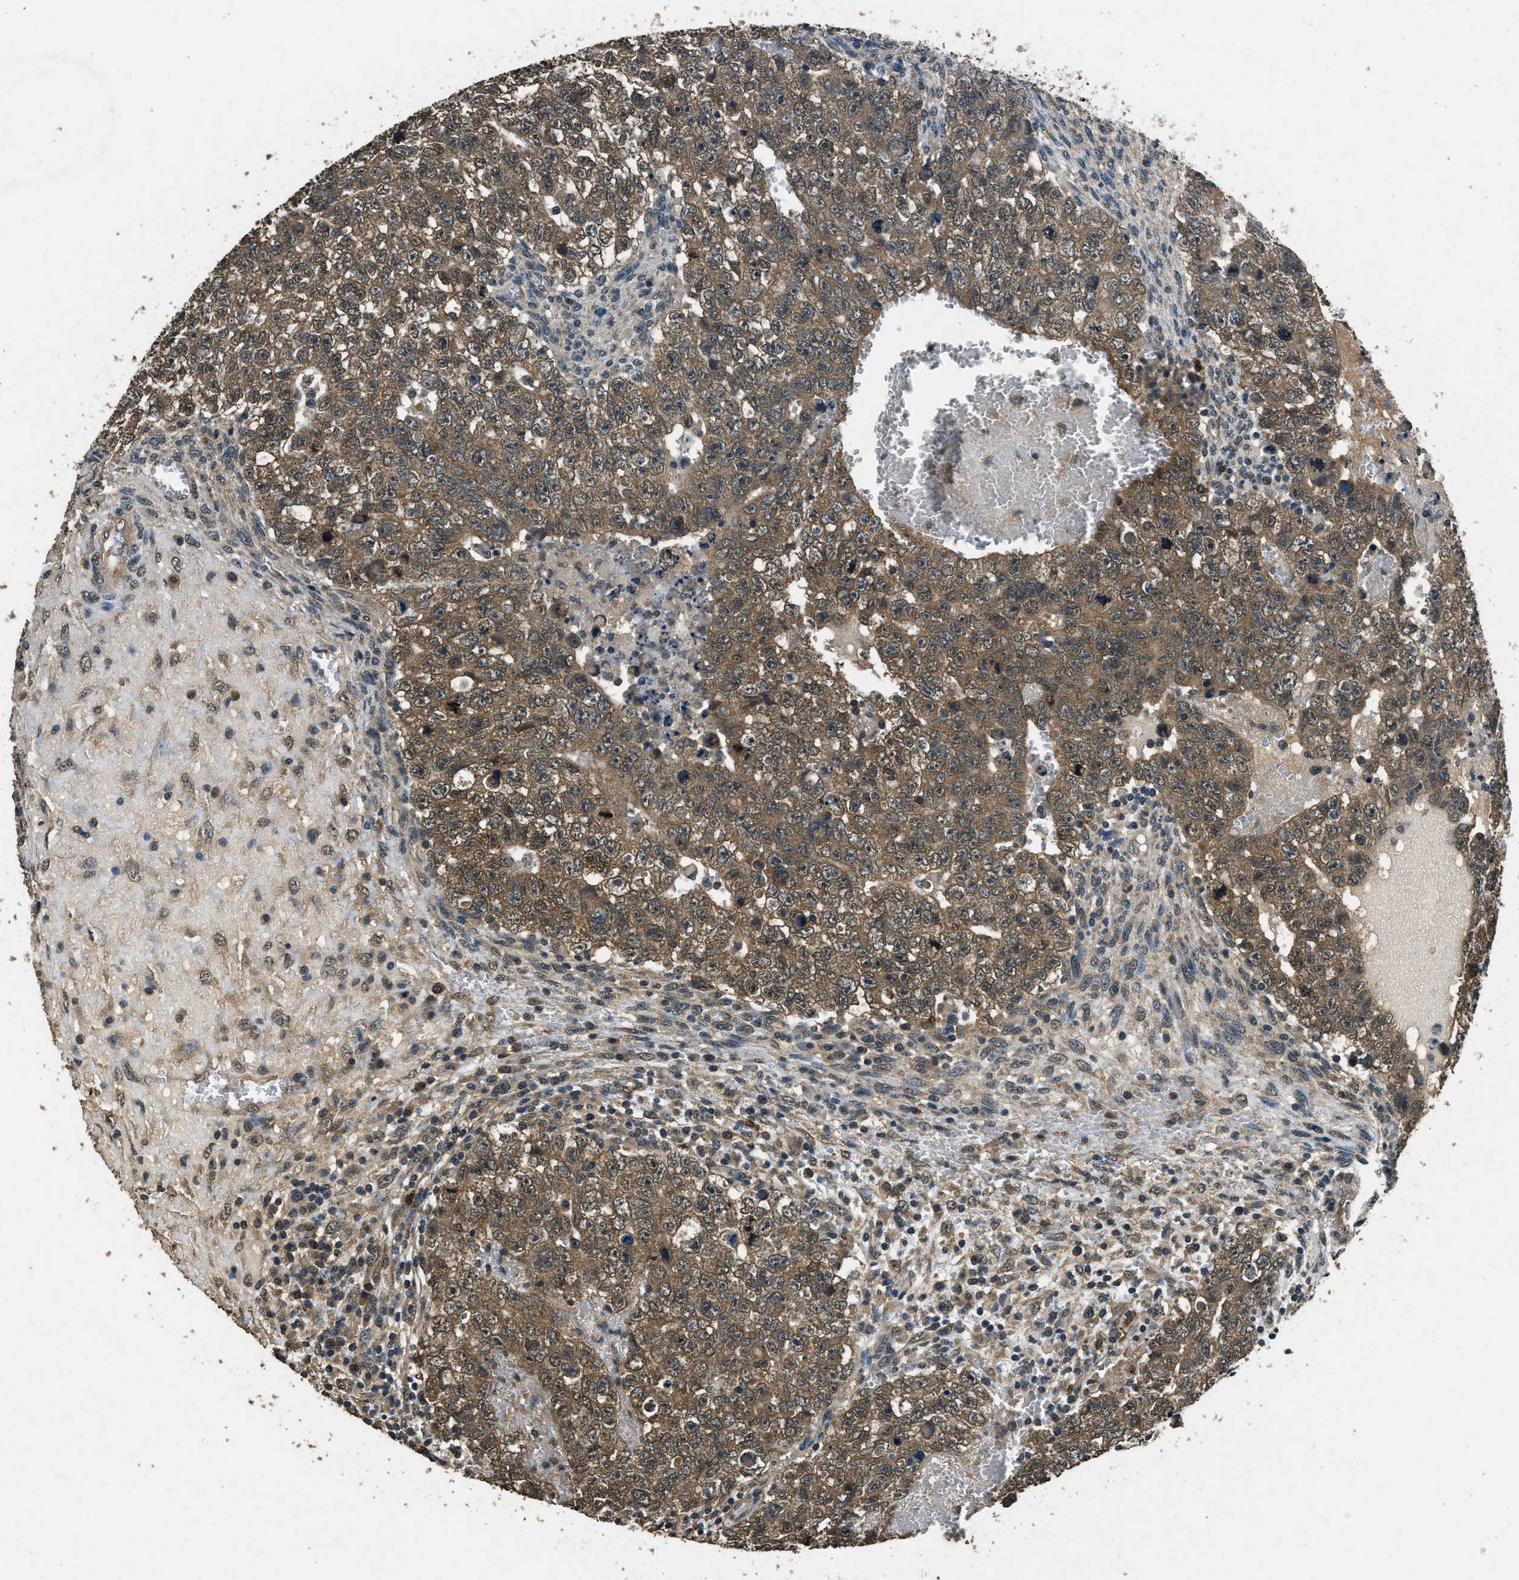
{"staining": {"intensity": "moderate", "quantity": ">75%", "location": "cytoplasmic/membranous"}, "tissue": "testis cancer", "cell_type": "Tumor cells", "image_type": "cancer", "snomed": [{"axis": "morphology", "description": "Seminoma, NOS"}, {"axis": "morphology", "description": "Carcinoma, Embryonal, NOS"}, {"axis": "topography", "description": "Testis"}], "caption": "A medium amount of moderate cytoplasmic/membranous positivity is seen in about >75% of tumor cells in testis cancer tissue.", "gene": "SALL3", "patient": {"sex": "male", "age": 38}}